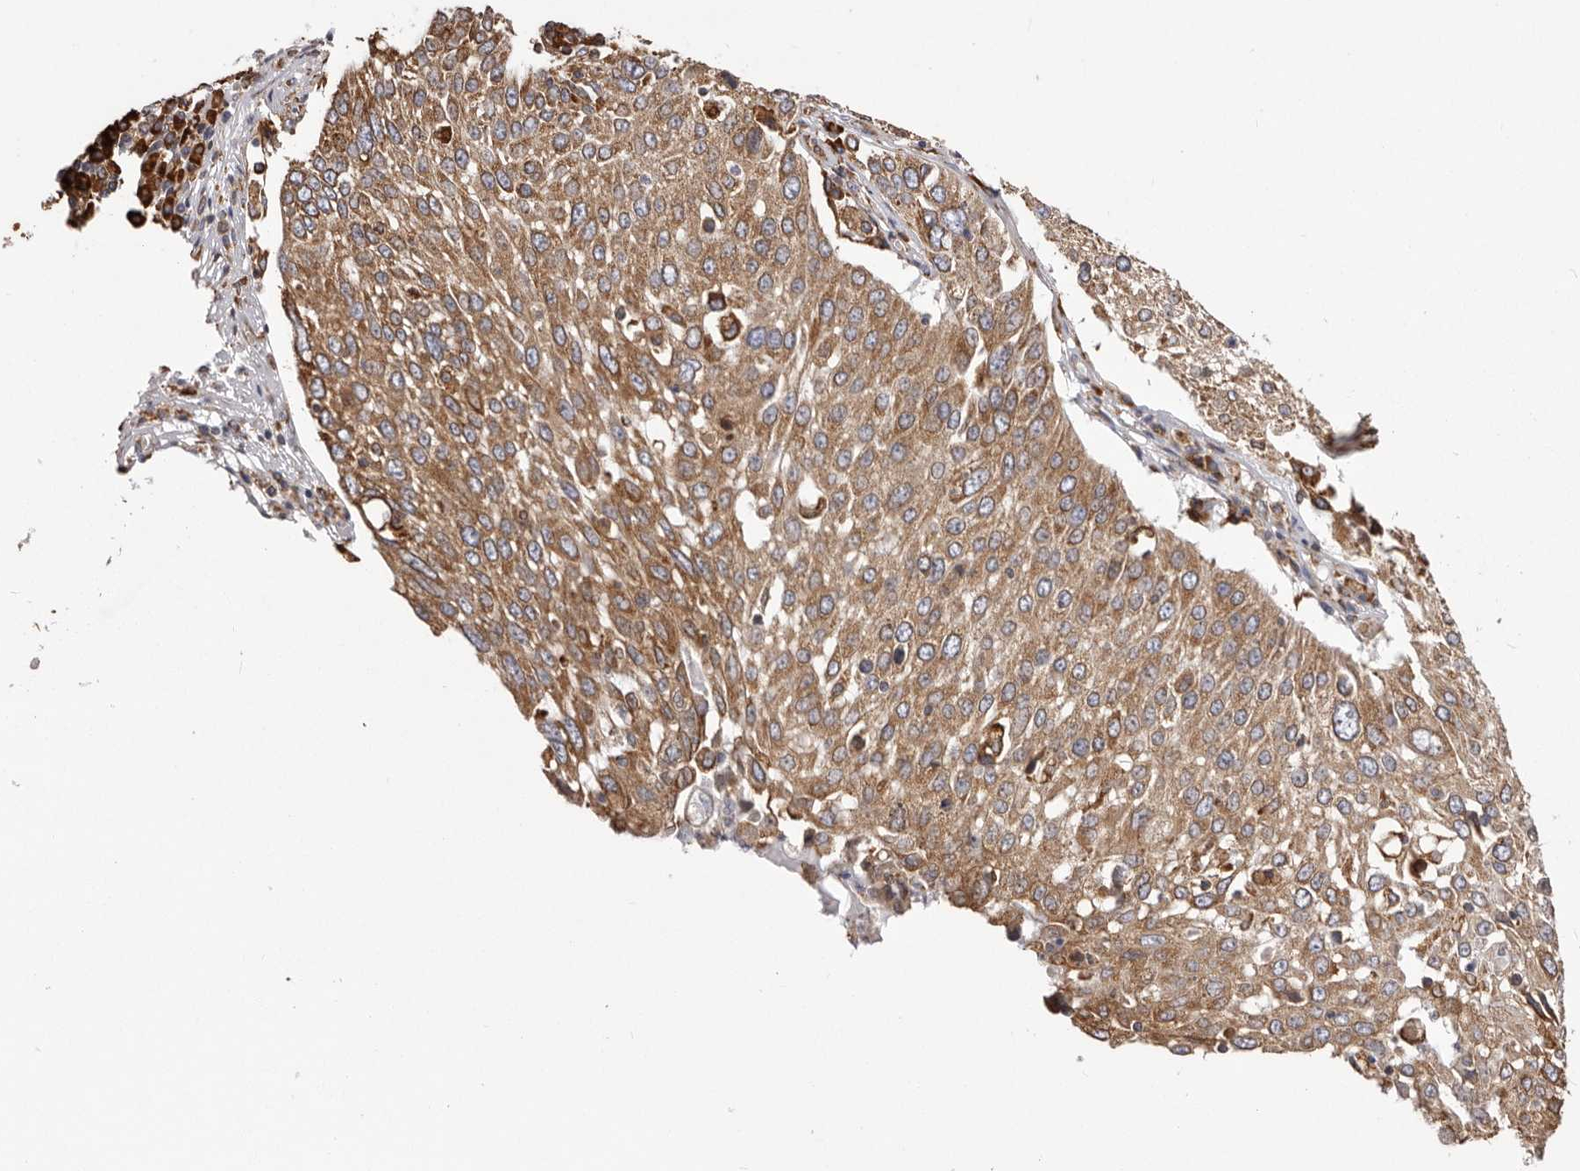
{"staining": {"intensity": "moderate", "quantity": ">75%", "location": "cytoplasmic/membranous"}, "tissue": "lung cancer", "cell_type": "Tumor cells", "image_type": "cancer", "snomed": [{"axis": "morphology", "description": "Squamous cell carcinoma, NOS"}, {"axis": "topography", "description": "Lung"}], "caption": "This micrograph shows lung squamous cell carcinoma stained with immunohistochemistry (IHC) to label a protein in brown. The cytoplasmic/membranous of tumor cells show moderate positivity for the protein. Nuclei are counter-stained blue.", "gene": "QRSL1", "patient": {"sex": "male", "age": 65}}